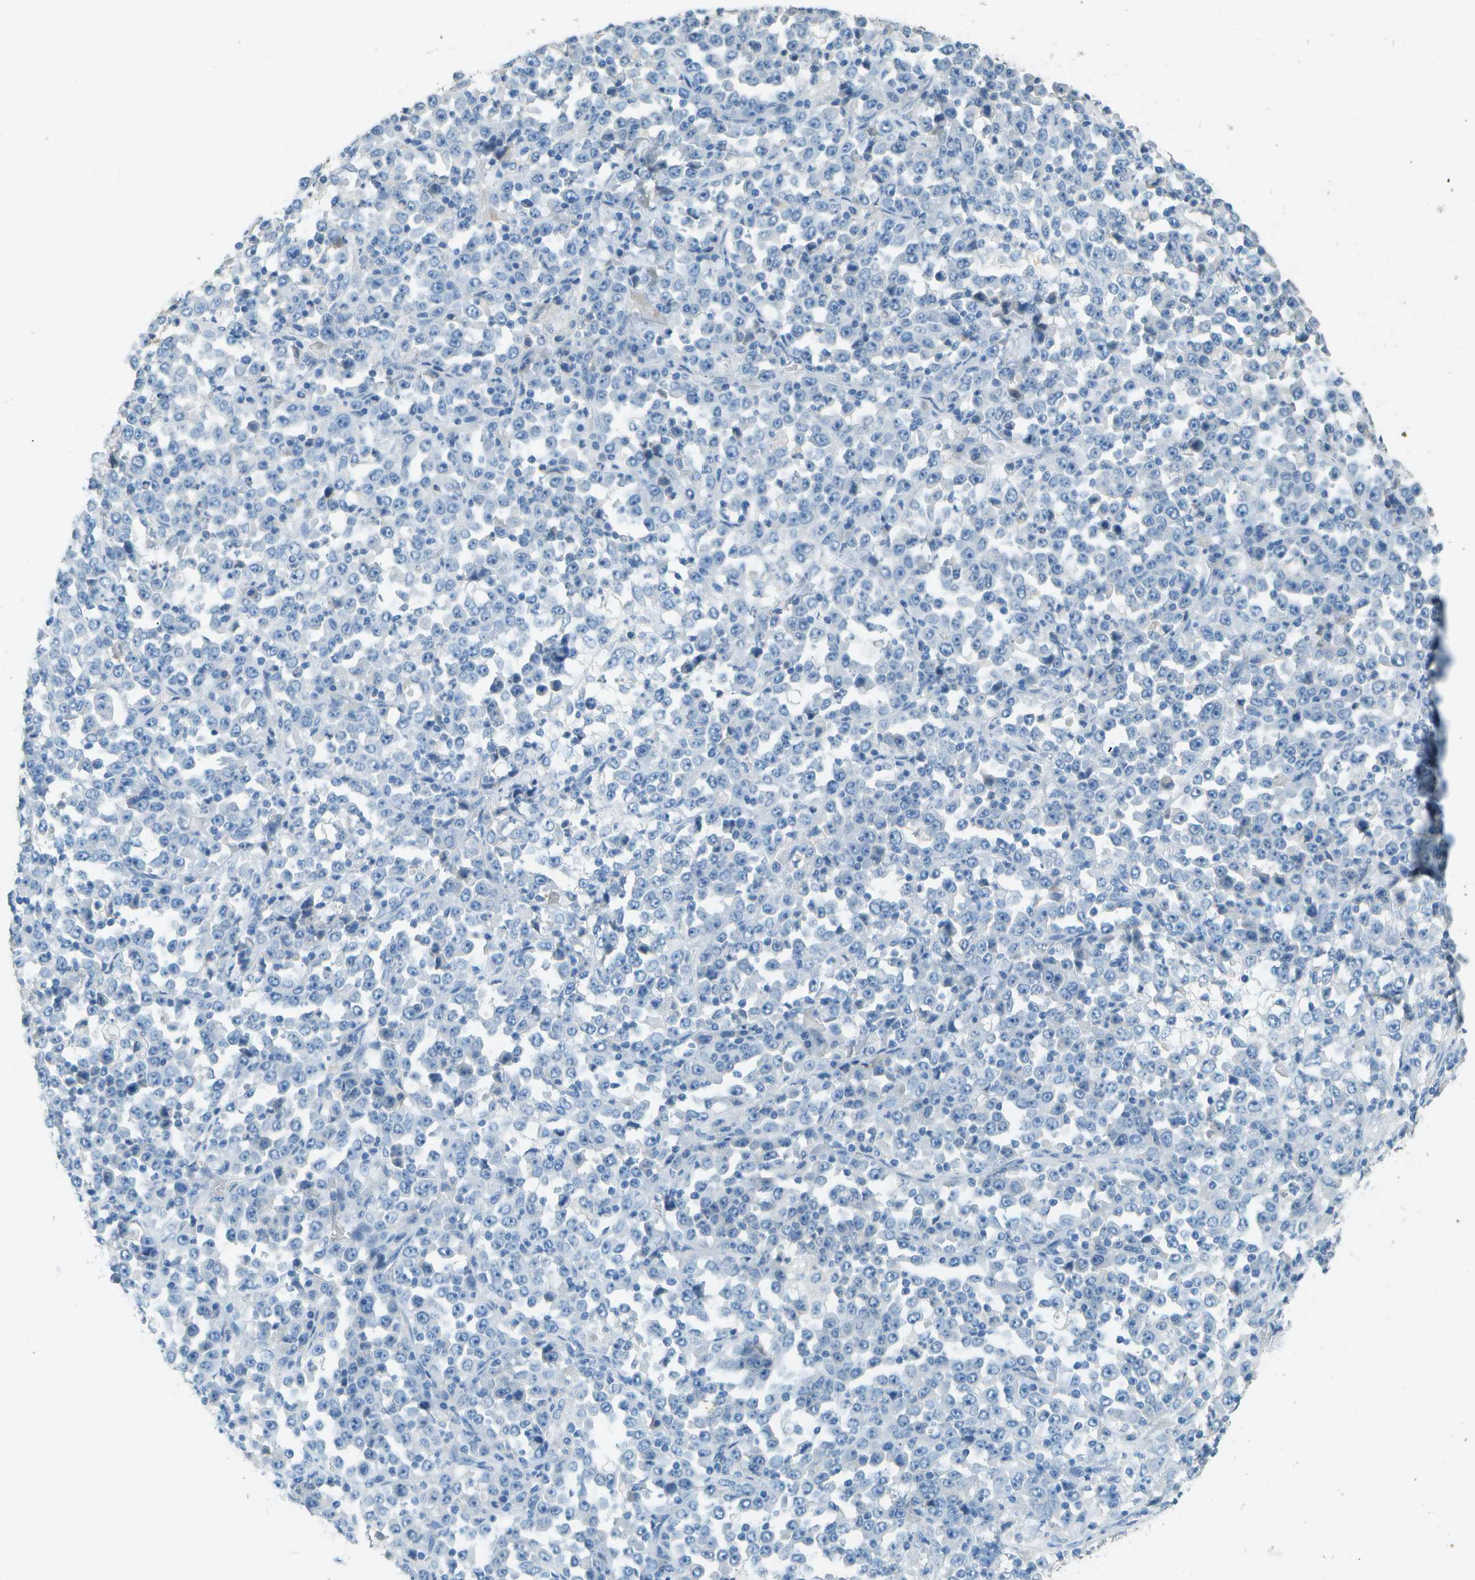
{"staining": {"intensity": "negative", "quantity": "none", "location": "none"}, "tissue": "stomach cancer", "cell_type": "Tumor cells", "image_type": "cancer", "snomed": [{"axis": "morphology", "description": "Normal tissue, NOS"}, {"axis": "morphology", "description": "Adenocarcinoma, NOS"}, {"axis": "topography", "description": "Stomach, upper"}, {"axis": "topography", "description": "Stomach"}], "caption": "The image demonstrates no staining of tumor cells in stomach cancer.", "gene": "LGI2", "patient": {"sex": "male", "age": 59}}